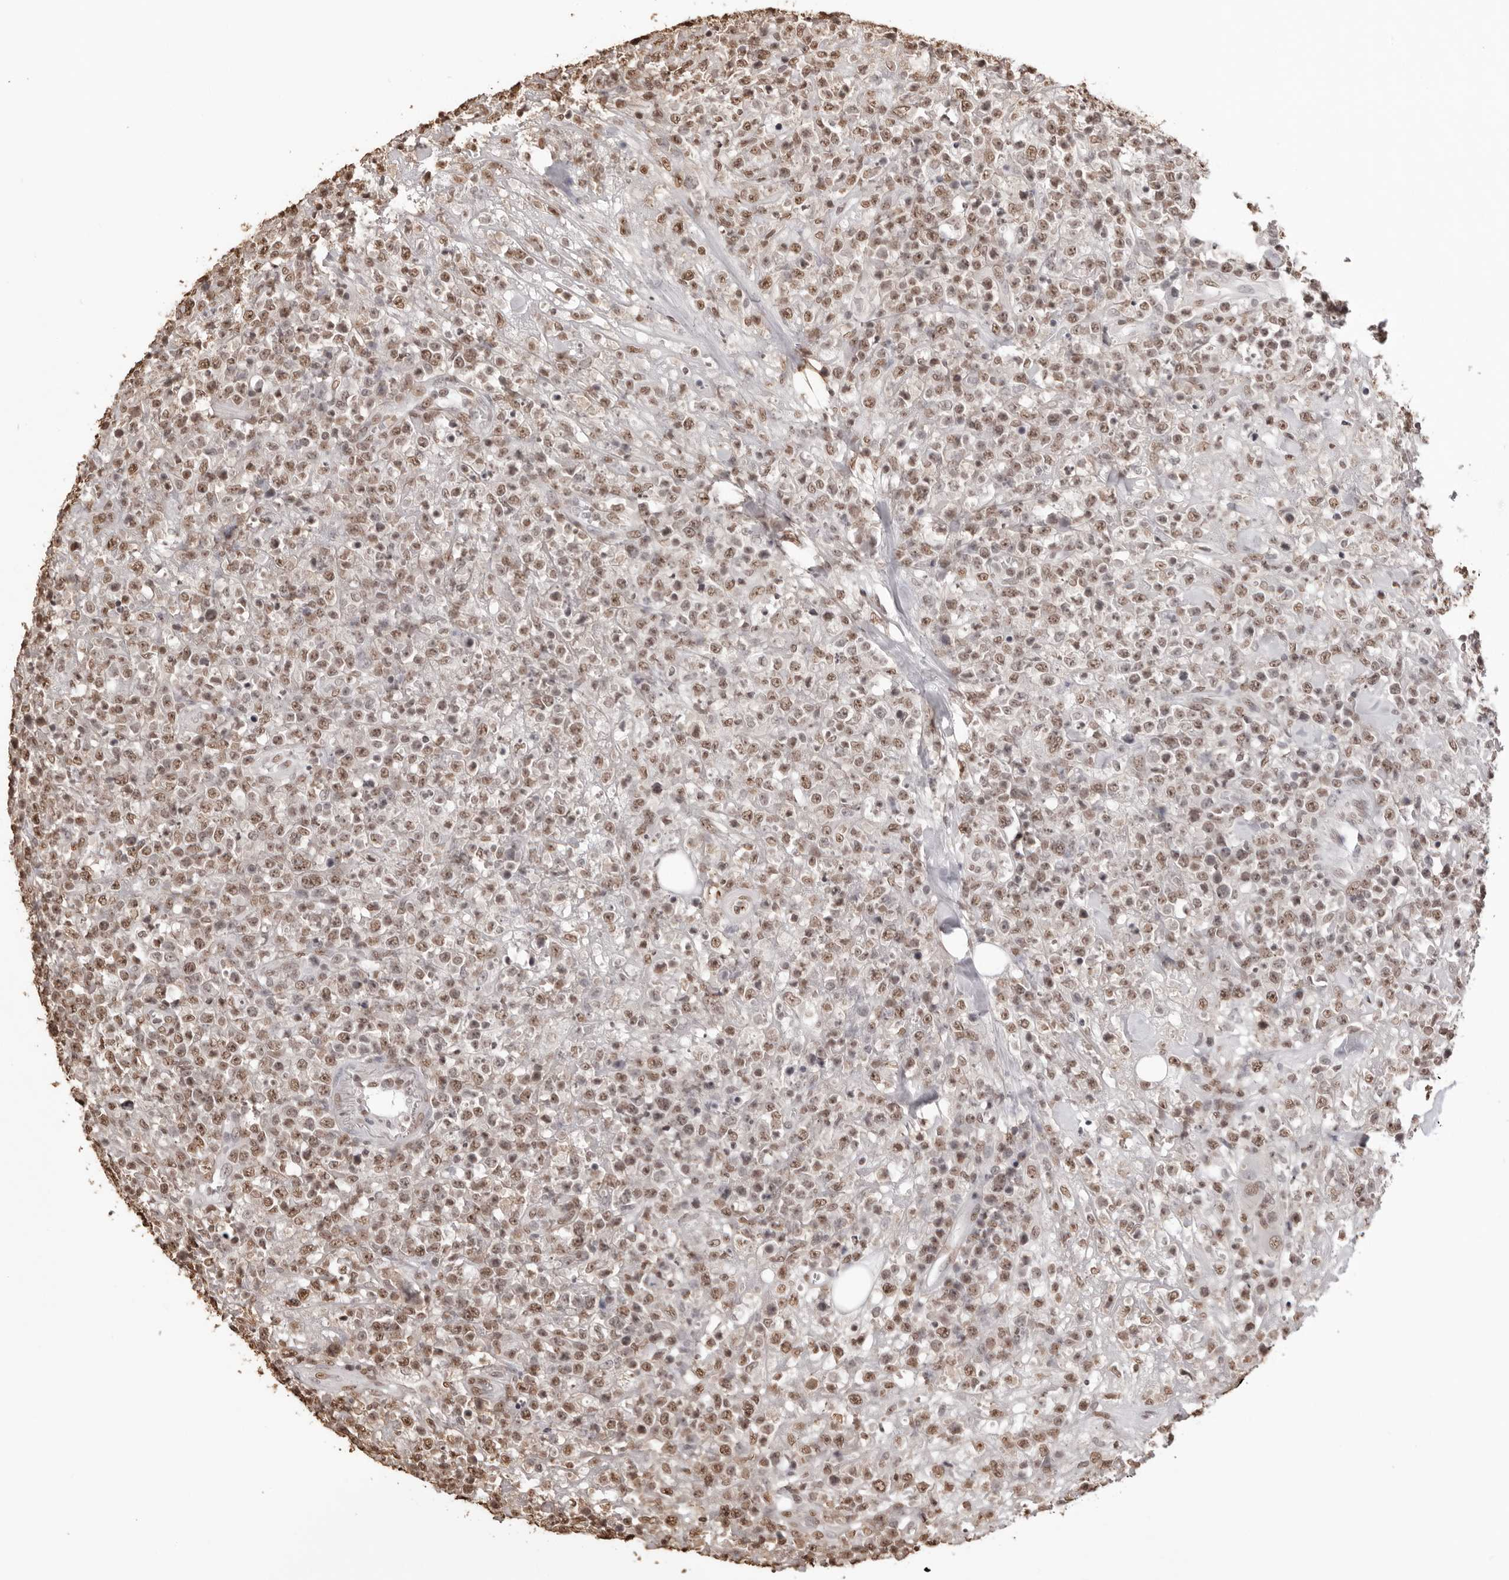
{"staining": {"intensity": "weak", "quantity": ">75%", "location": "nuclear"}, "tissue": "lymphoma", "cell_type": "Tumor cells", "image_type": "cancer", "snomed": [{"axis": "morphology", "description": "Malignant lymphoma, non-Hodgkin's type, High grade"}, {"axis": "topography", "description": "Colon"}], "caption": "Protein staining of high-grade malignant lymphoma, non-Hodgkin's type tissue demonstrates weak nuclear staining in about >75% of tumor cells. (IHC, brightfield microscopy, high magnification).", "gene": "OLIG3", "patient": {"sex": "female", "age": 53}}